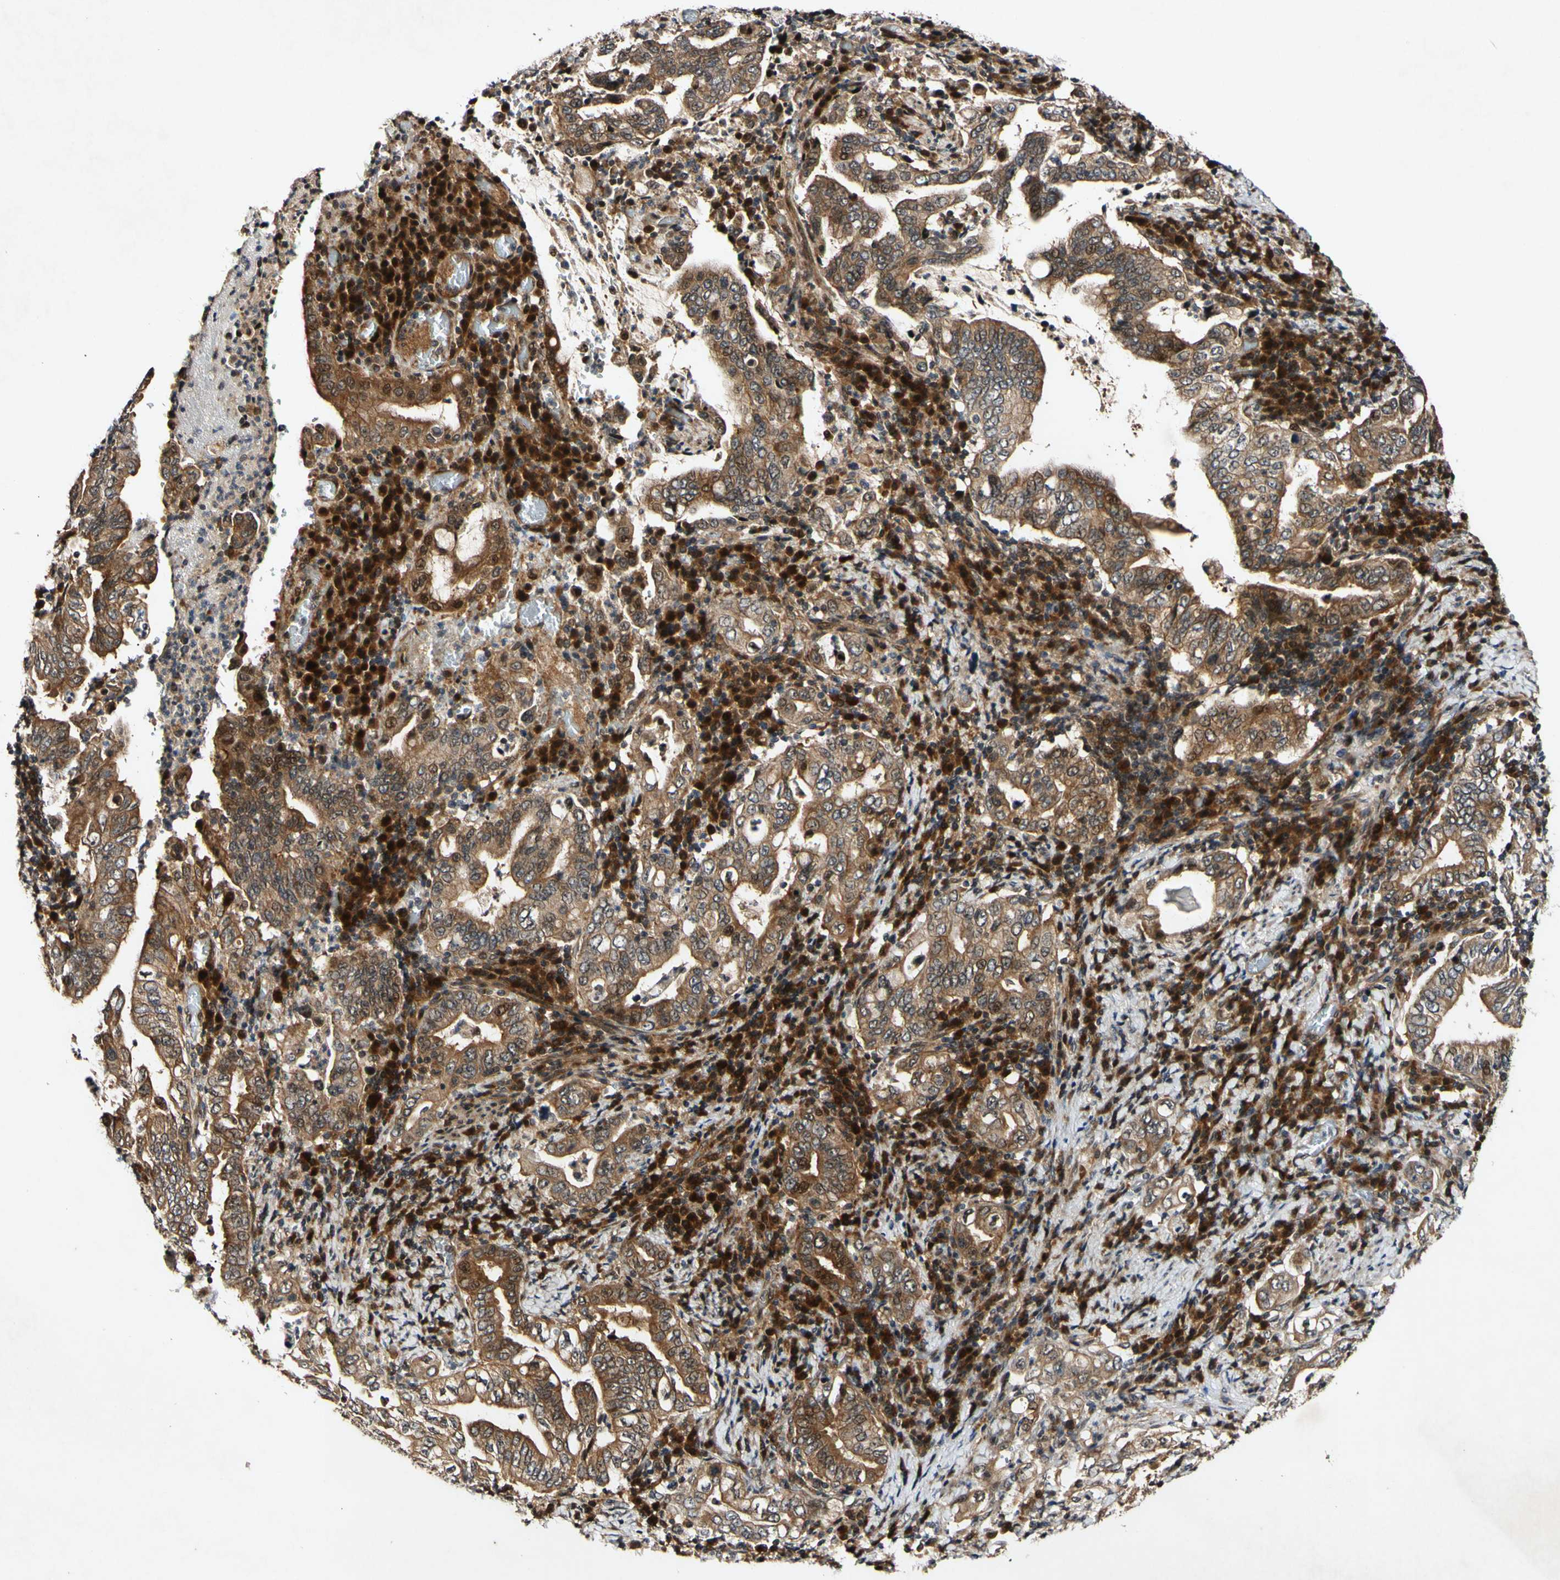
{"staining": {"intensity": "moderate", "quantity": ">75%", "location": "cytoplasmic/membranous"}, "tissue": "stomach cancer", "cell_type": "Tumor cells", "image_type": "cancer", "snomed": [{"axis": "morphology", "description": "Normal tissue, NOS"}, {"axis": "morphology", "description": "Adenocarcinoma, NOS"}, {"axis": "topography", "description": "Esophagus"}, {"axis": "topography", "description": "Stomach, upper"}, {"axis": "topography", "description": "Peripheral nerve tissue"}], "caption": "A micrograph showing moderate cytoplasmic/membranous expression in approximately >75% of tumor cells in adenocarcinoma (stomach), as visualized by brown immunohistochemical staining.", "gene": "CSNK1E", "patient": {"sex": "male", "age": 62}}